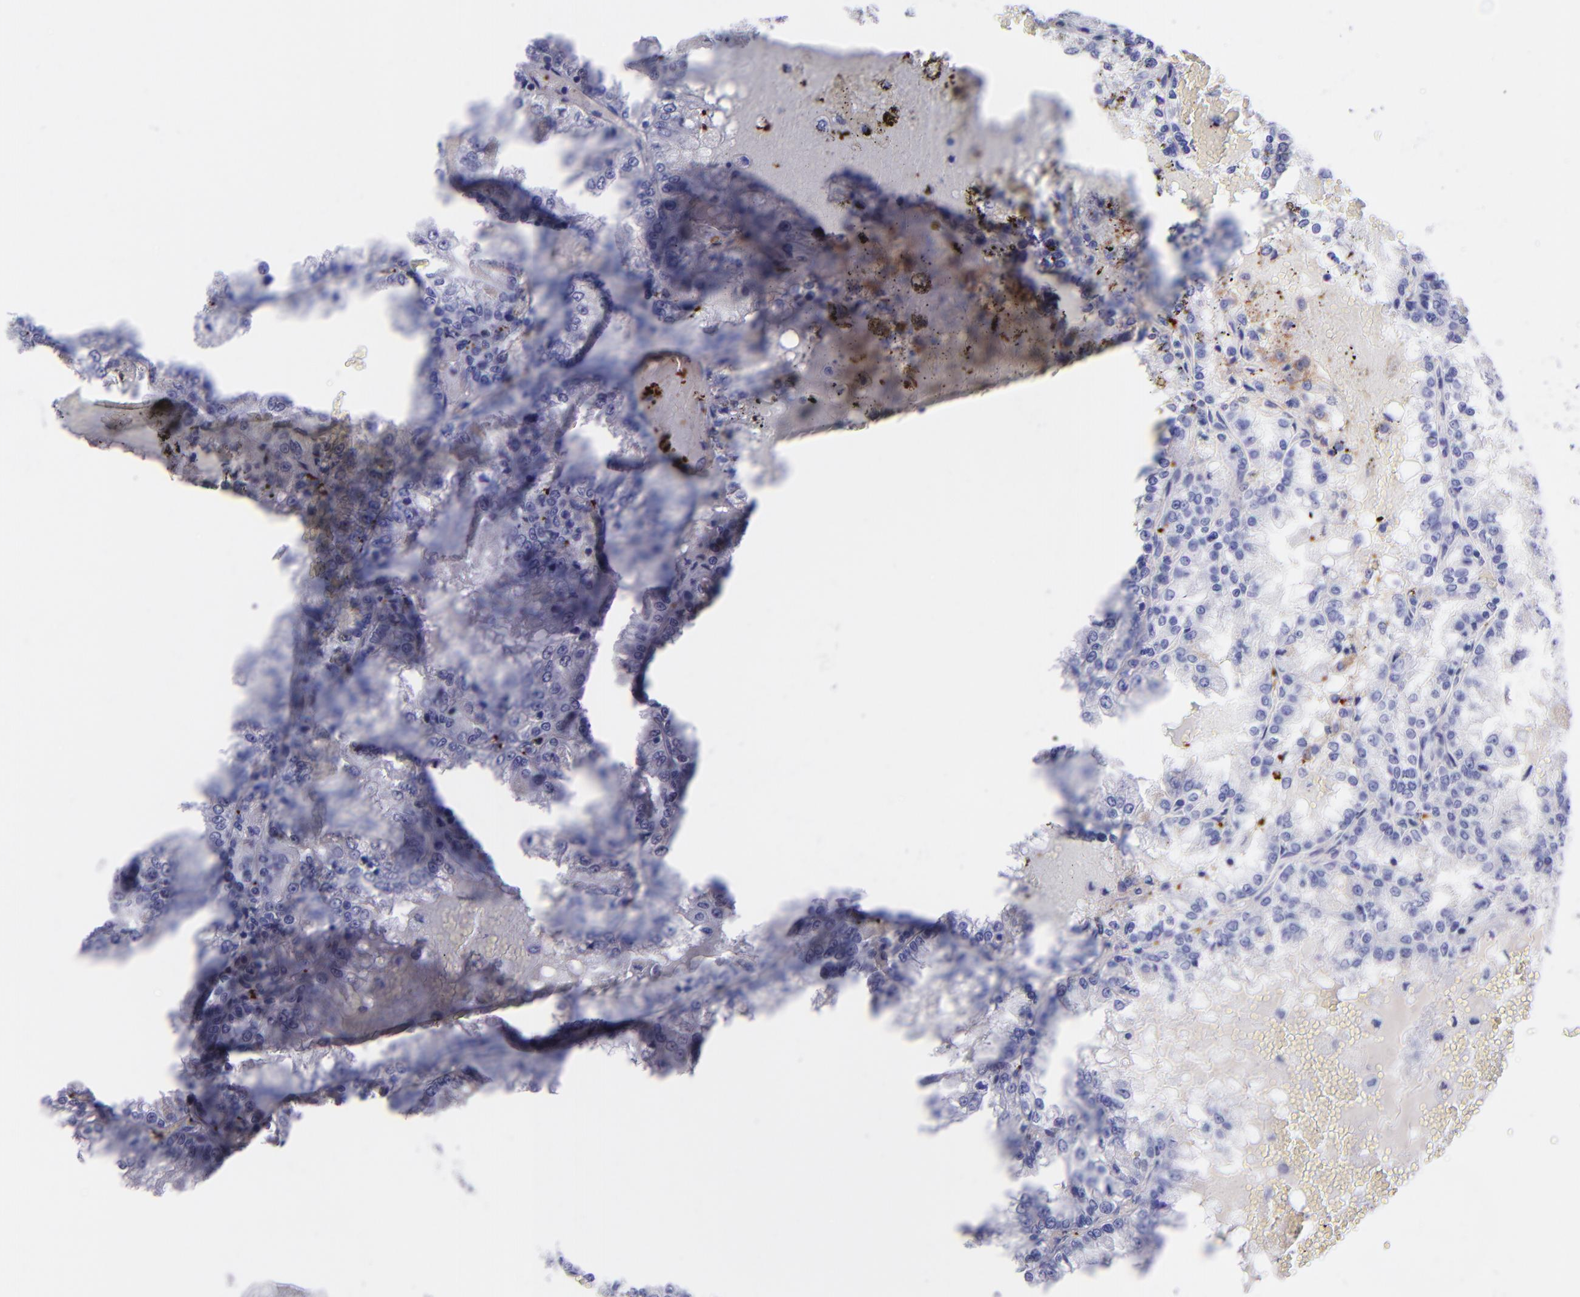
{"staining": {"intensity": "negative", "quantity": "none", "location": "none"}, "tissue": "renal cancer", "cell_type": "Tumor cells", "image_type": "cancer", "snomed": [{"axis": "morphology", "description": "Adenocarcinoma, NOS"}, {"axis": "topography", "description": "Kidney"}], "caption": "Tumor cells show no significant expression in renal cancer (adenocarcinoma).", "gene": "EFCAB13", "patient": {"sex": "female", "age": 56}}